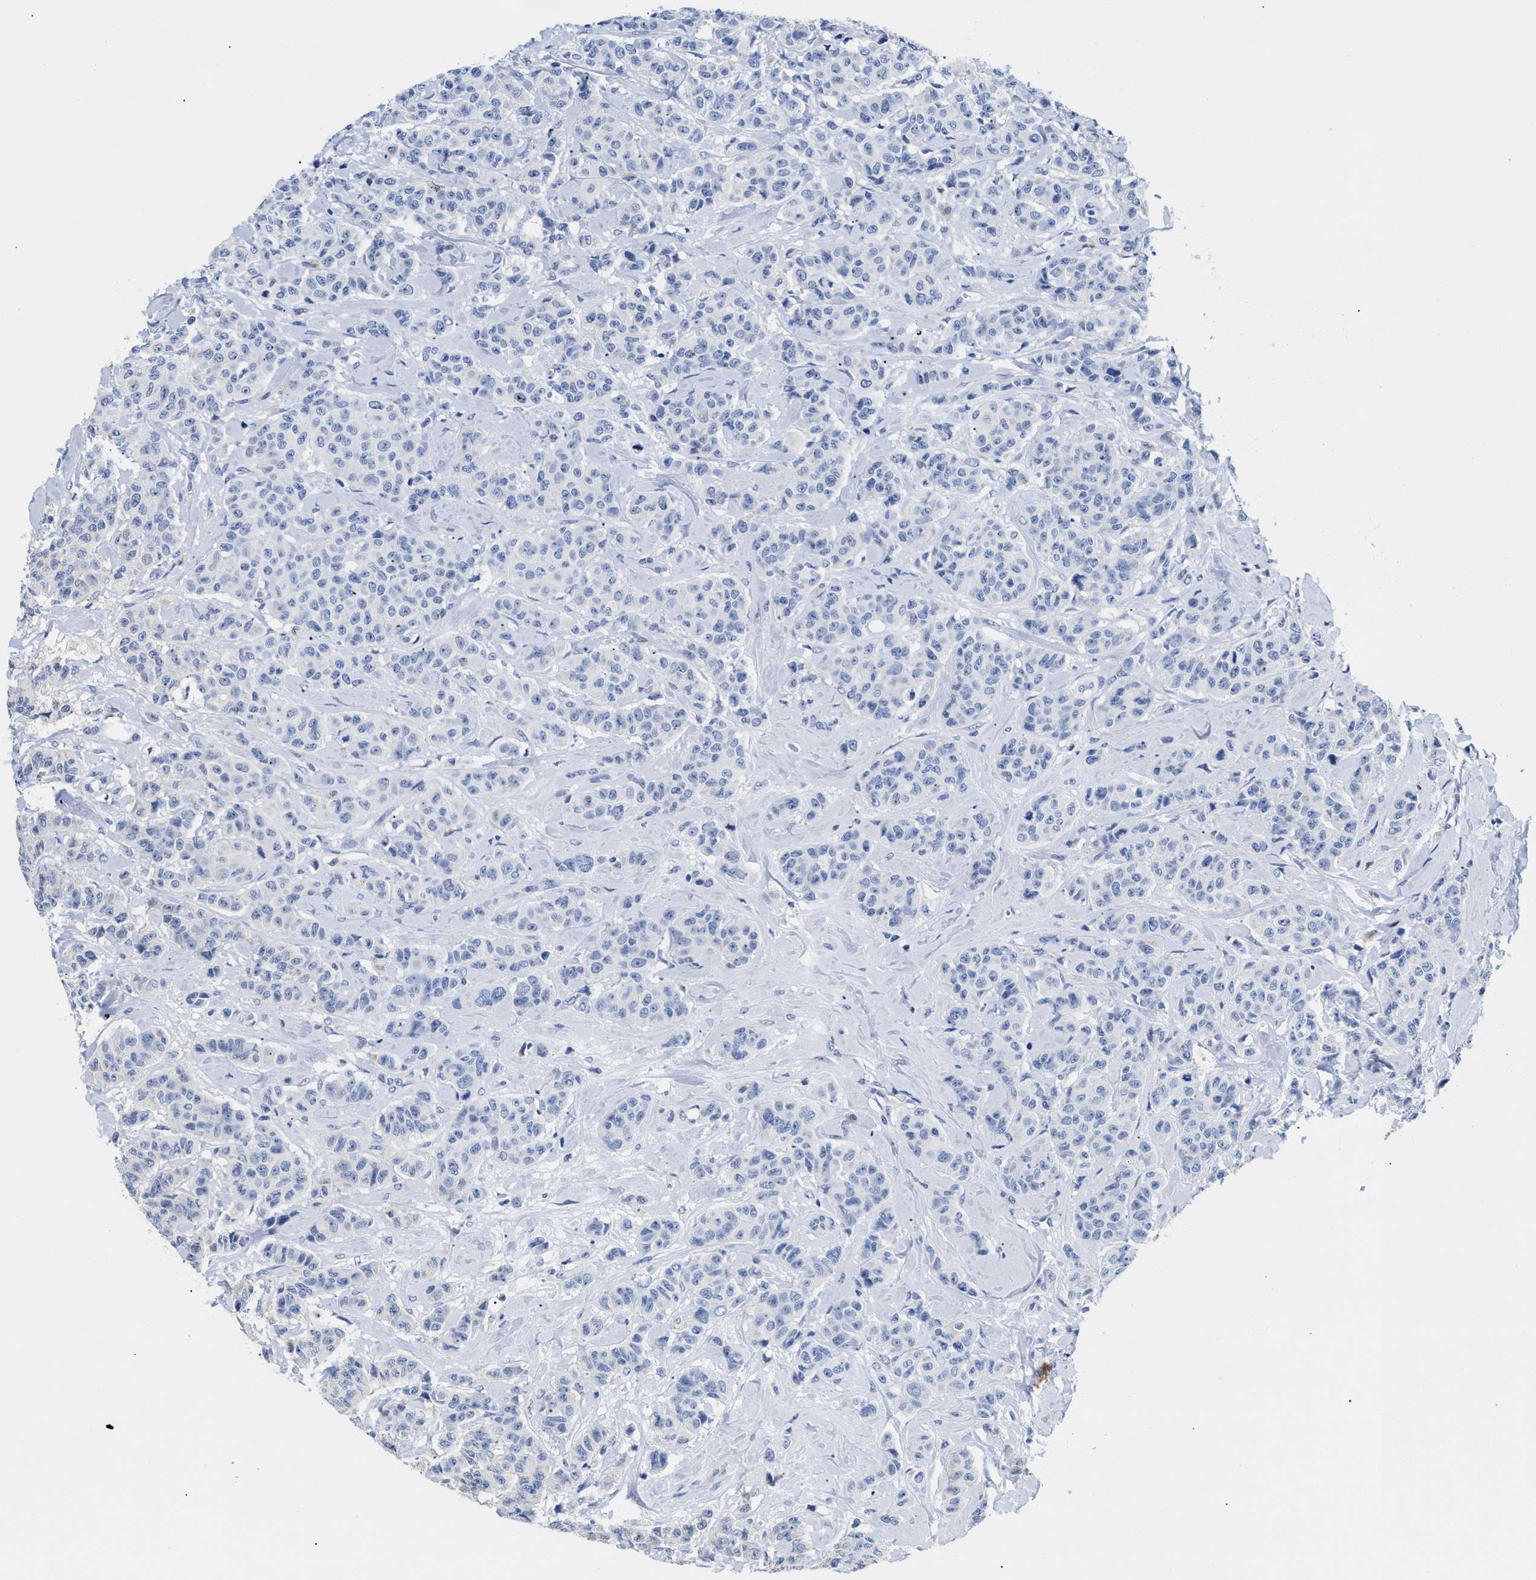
{"staining": {"intensity": "negative", "quantity": "none", "location": "none"}, "tissue": "breast cancer", "cell_type": "Tumor cells", "image_type": "cancer", "snomed": [{"axis": "morphology", "description": "Normal tissue, NOS"}, {"axis": "morphology", "description": "Duct carcinoma"}, {"axis": "topography", "description": "Breast"}], "caption": "Immunohistochemistry (IHC) histopathology image of neoplastic tissue: invasive ductal carcinoma (breast) stained with DAB (3,3'-diaminobenzidine) demonstrates no significant protein expression in tumor cells.", "gene": "APOBEC2", "patient": {"sex": "female", "age": 40}}